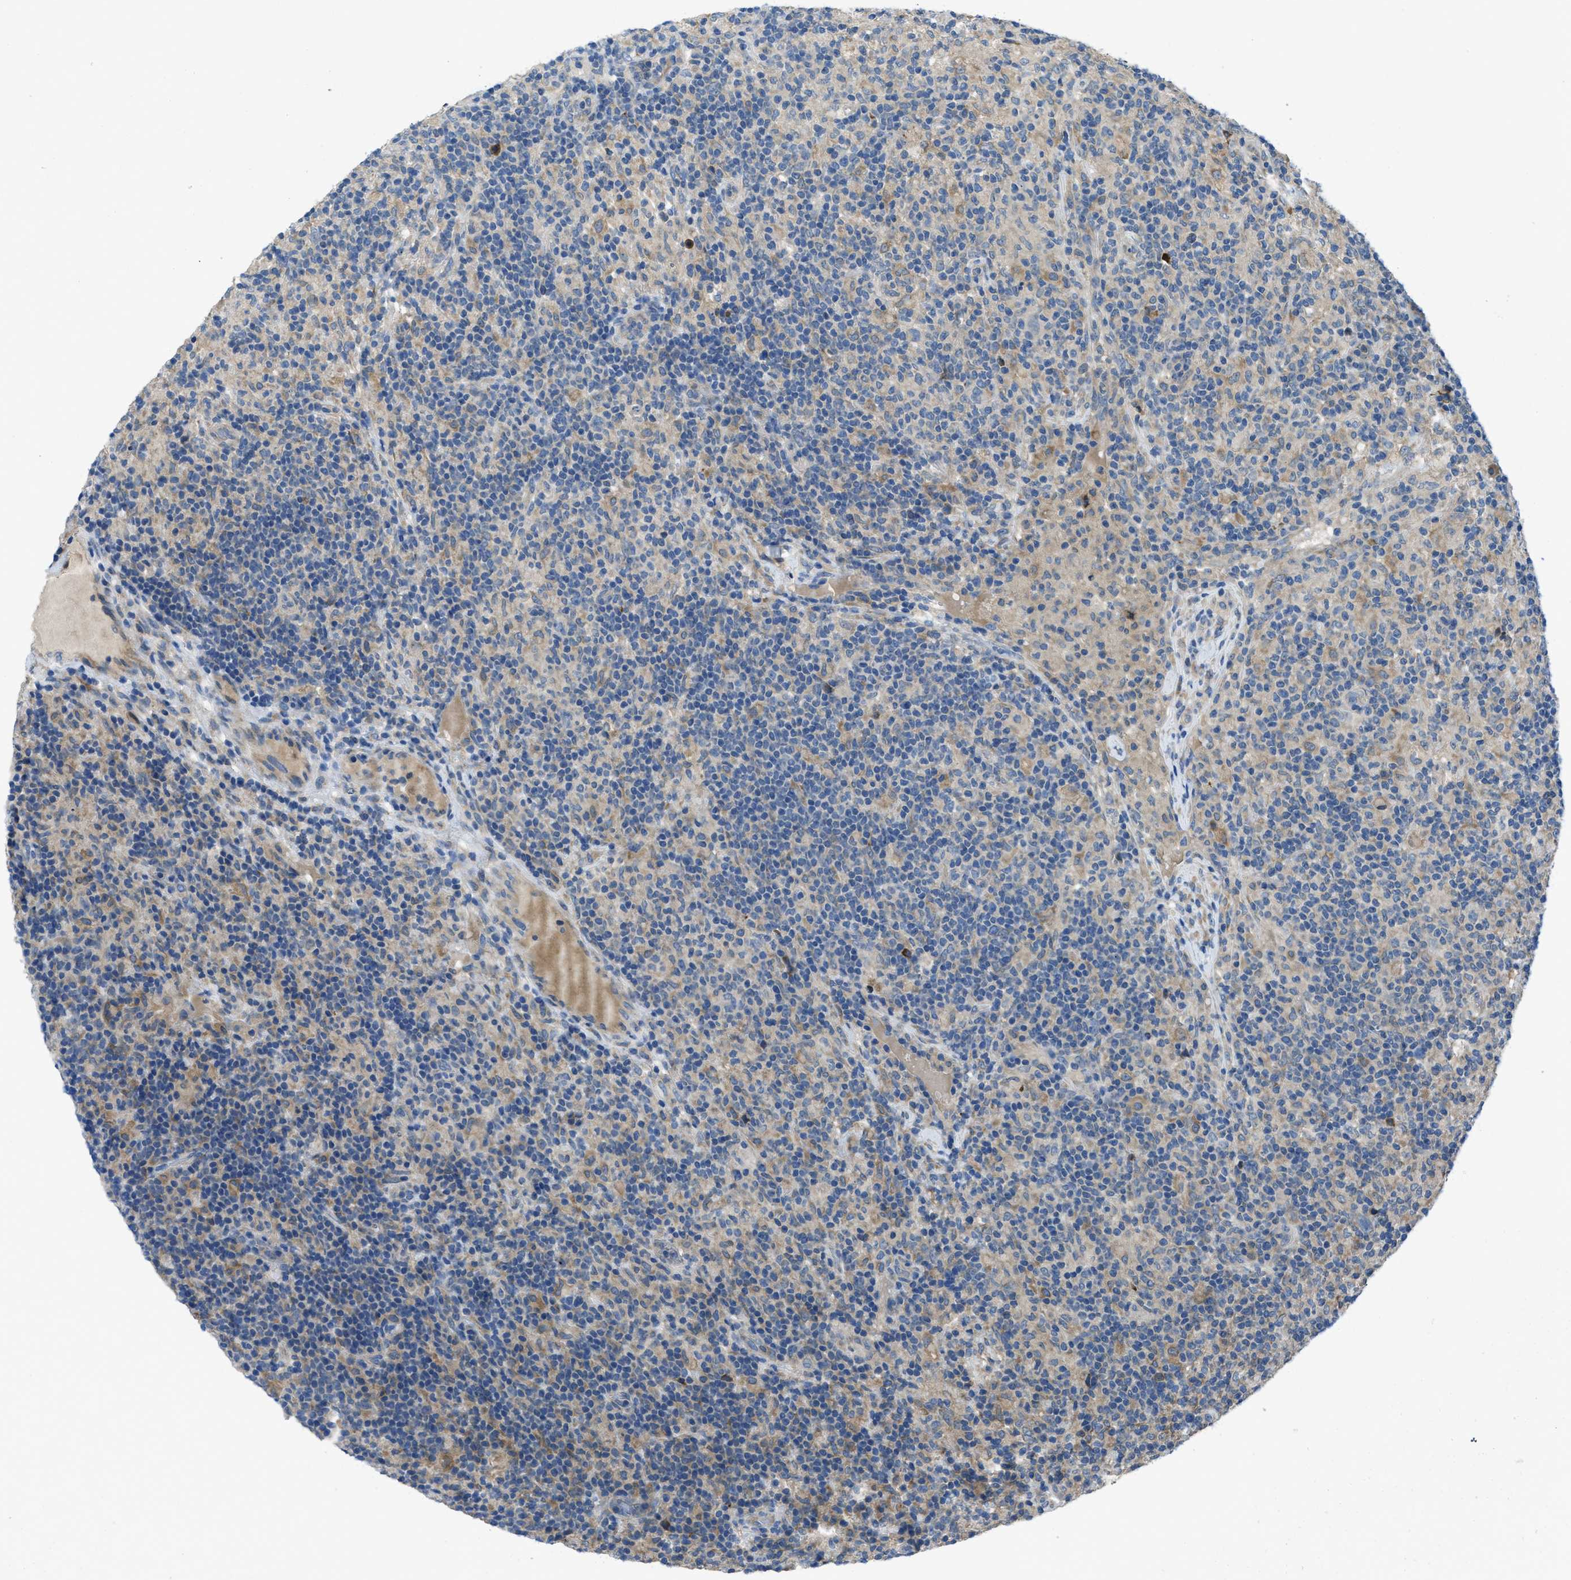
{"staining": {"intensity": "negative", "quantity": "none", "location": "none"}, "tissue": "lymphoma", "cell_type": "Tumor cells", "image_type": "cancer", "snomed": [{"axis": "morphology", "description": "Hodgkin's disease, NOS"}, {"axis": "topography", "description": "Lymph node"}], "caption": "This is an immunohistochemistry (IHC) micrograph of human lymphoma. There is no staining in tumor cells.", "gene": "MAP3K20", "patient": {"sex": "male", "age": 70}}